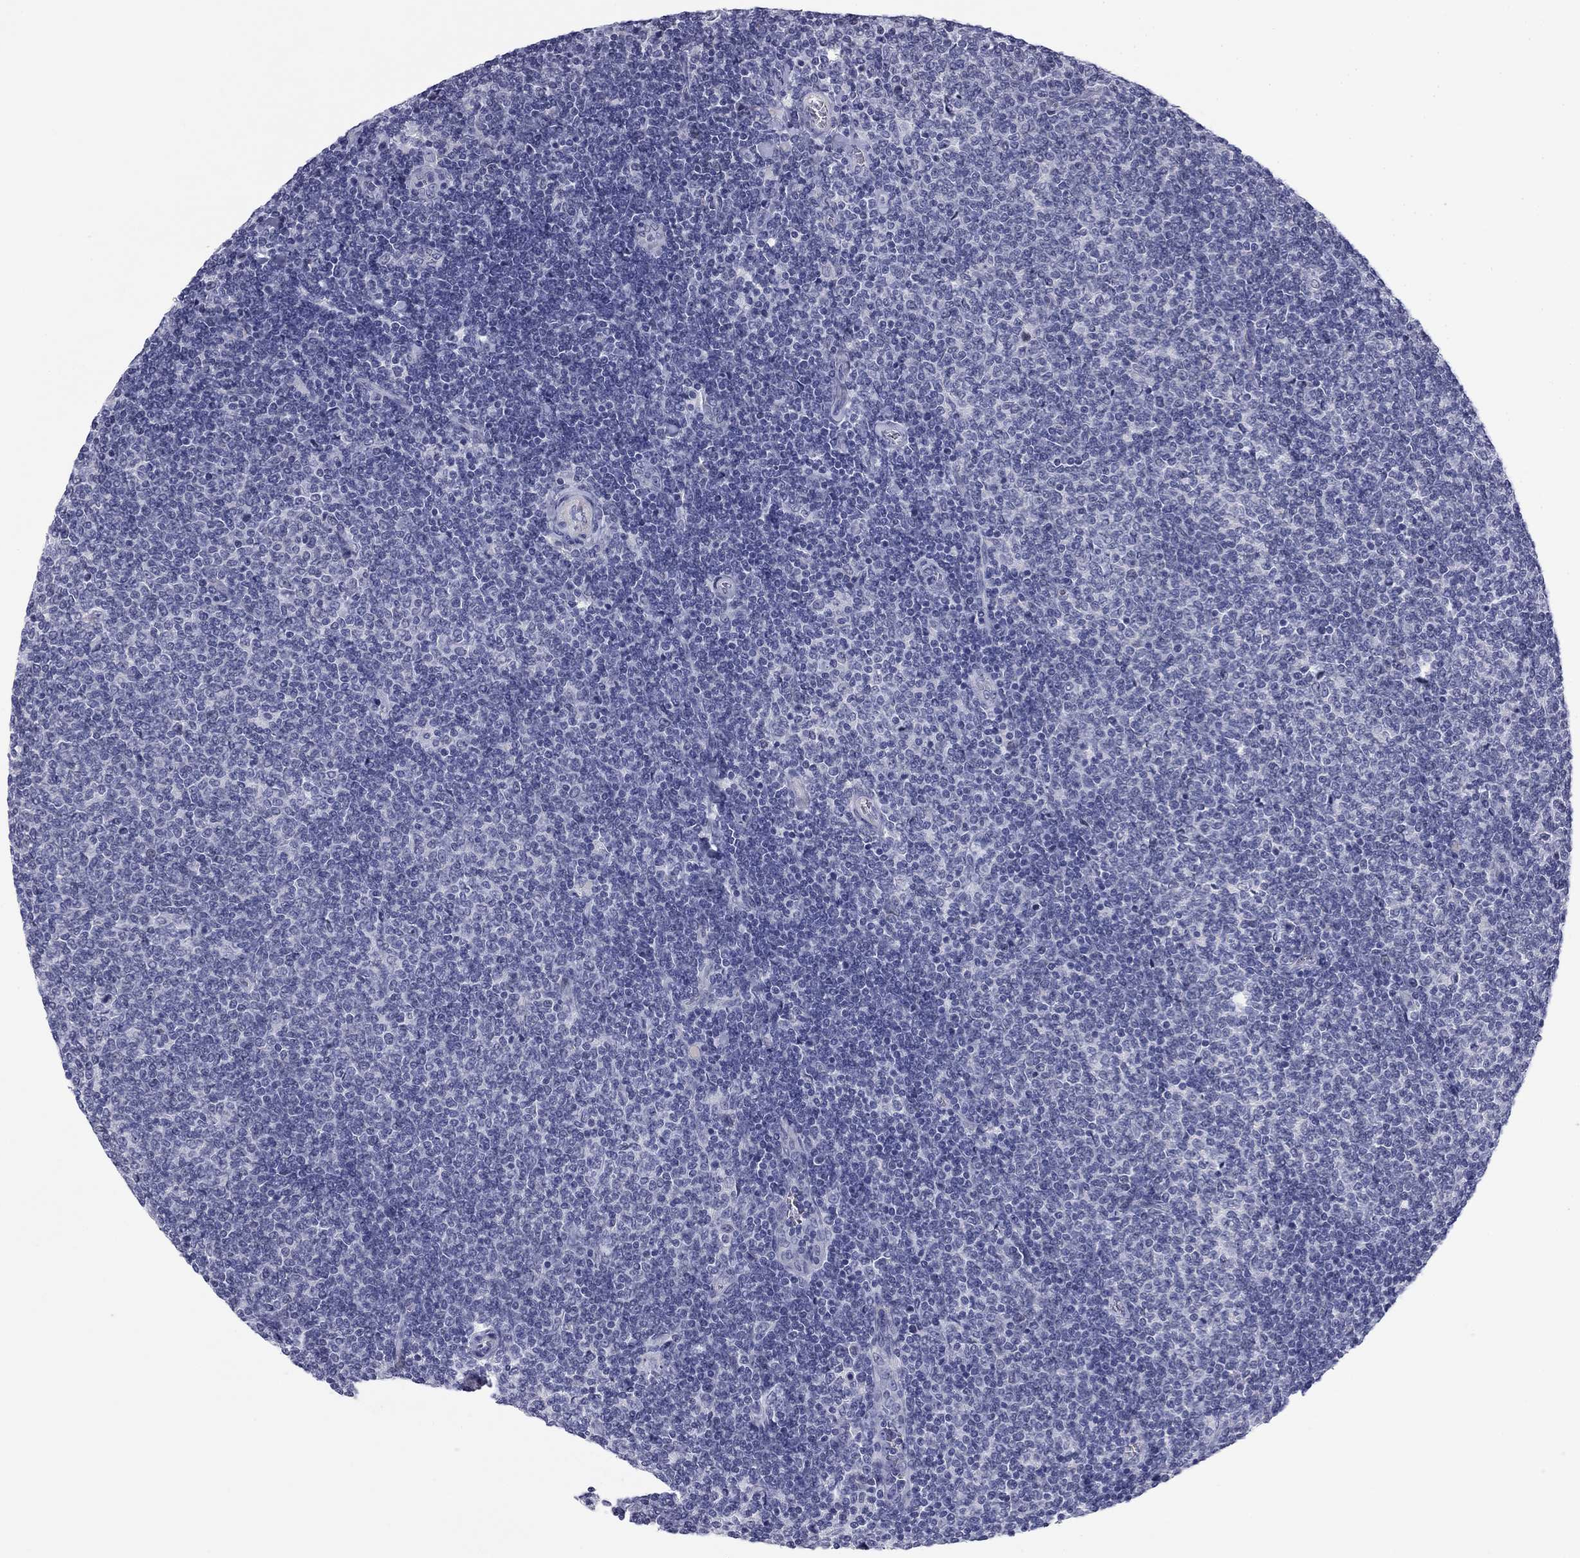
{"staining": {"intensity": "negative", "quantity": "none", "location": "none"}, "tissue": "lymphoma", "cell_type": "Tumor cells", "image_type": "cancer", "snomed": [{"axis": "morphology", "description": "Malignant lymphoma, non-Hodgkin's type, Low grade"}, {"axis": "topography", "description": "Lymph node"}], "caption": "The immunohistochemistry micrograph has no significant positivity in tumor cells of low-grade malignant lymphoma, non-Hodgkin's type tissue. The staining was performed using DAB (3,3'-diaminobenzidine) to visualize the protein expression in brown, while the nuclei were stained in blue with hematoxylin (Magnification: 20x).", "gene": "PRPH", "patient": {"sex": "male", "age": 52}}